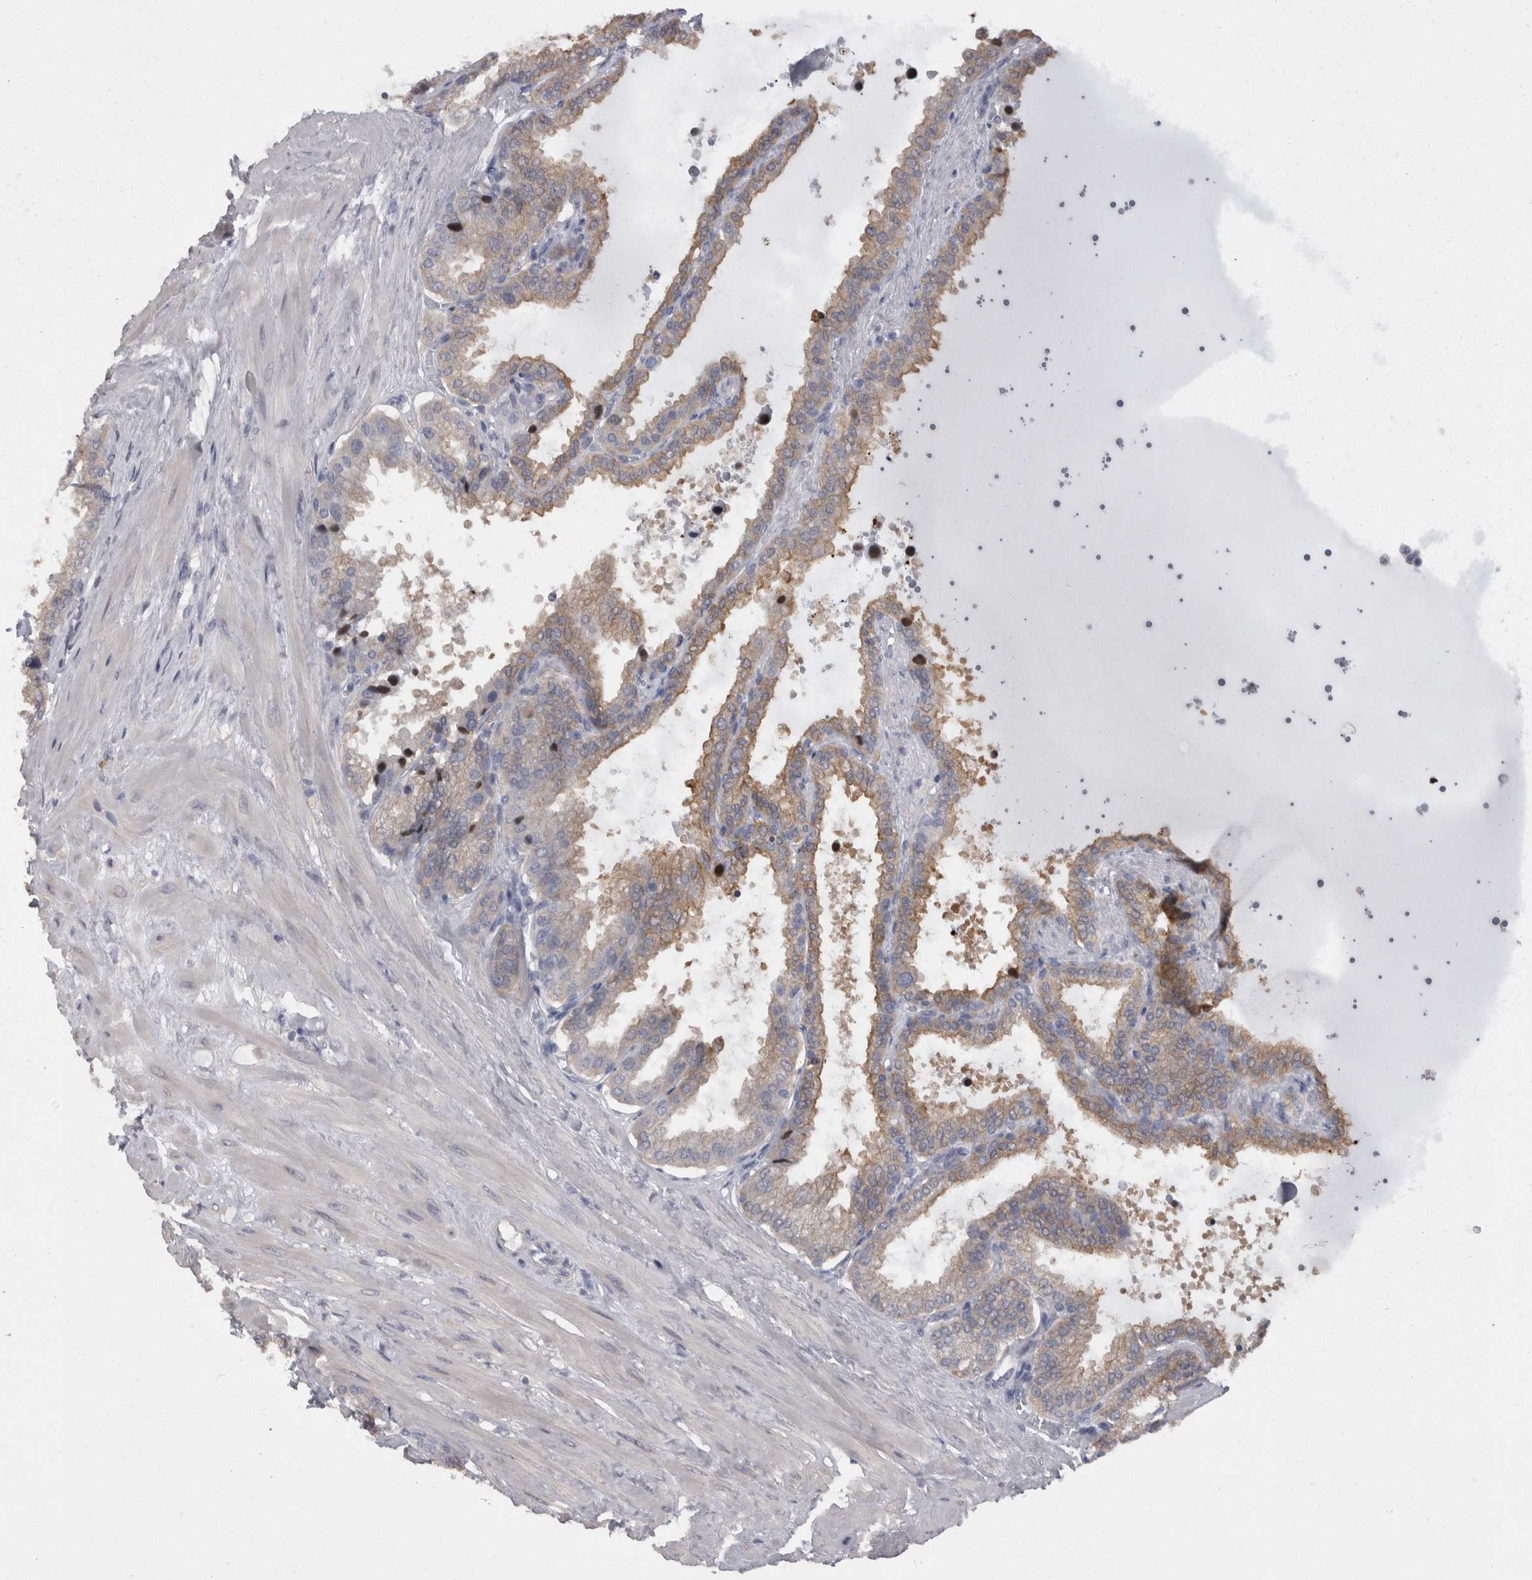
{"staining": {"intensity": "weak", "quantity": "25%-75%", "location": "cytoplasmic/membranous"}, "tissue": "seminal vesicle", "cell_type": "Glandular cells", "image_type": "normal", "snomed": [{"axis": "morphology", "description": "Normal tissue, NOS"}, {"axis": "topography", "description": "Seminal veicle"}], "caption": "Protein analysis of benign seminal vesicle demonstrates weak cytoplasmic/membranous expression in about 25%-75% of glandular cells.", "gene": "CAMK2D", "patient": {"sex": "male", "age": 46}}